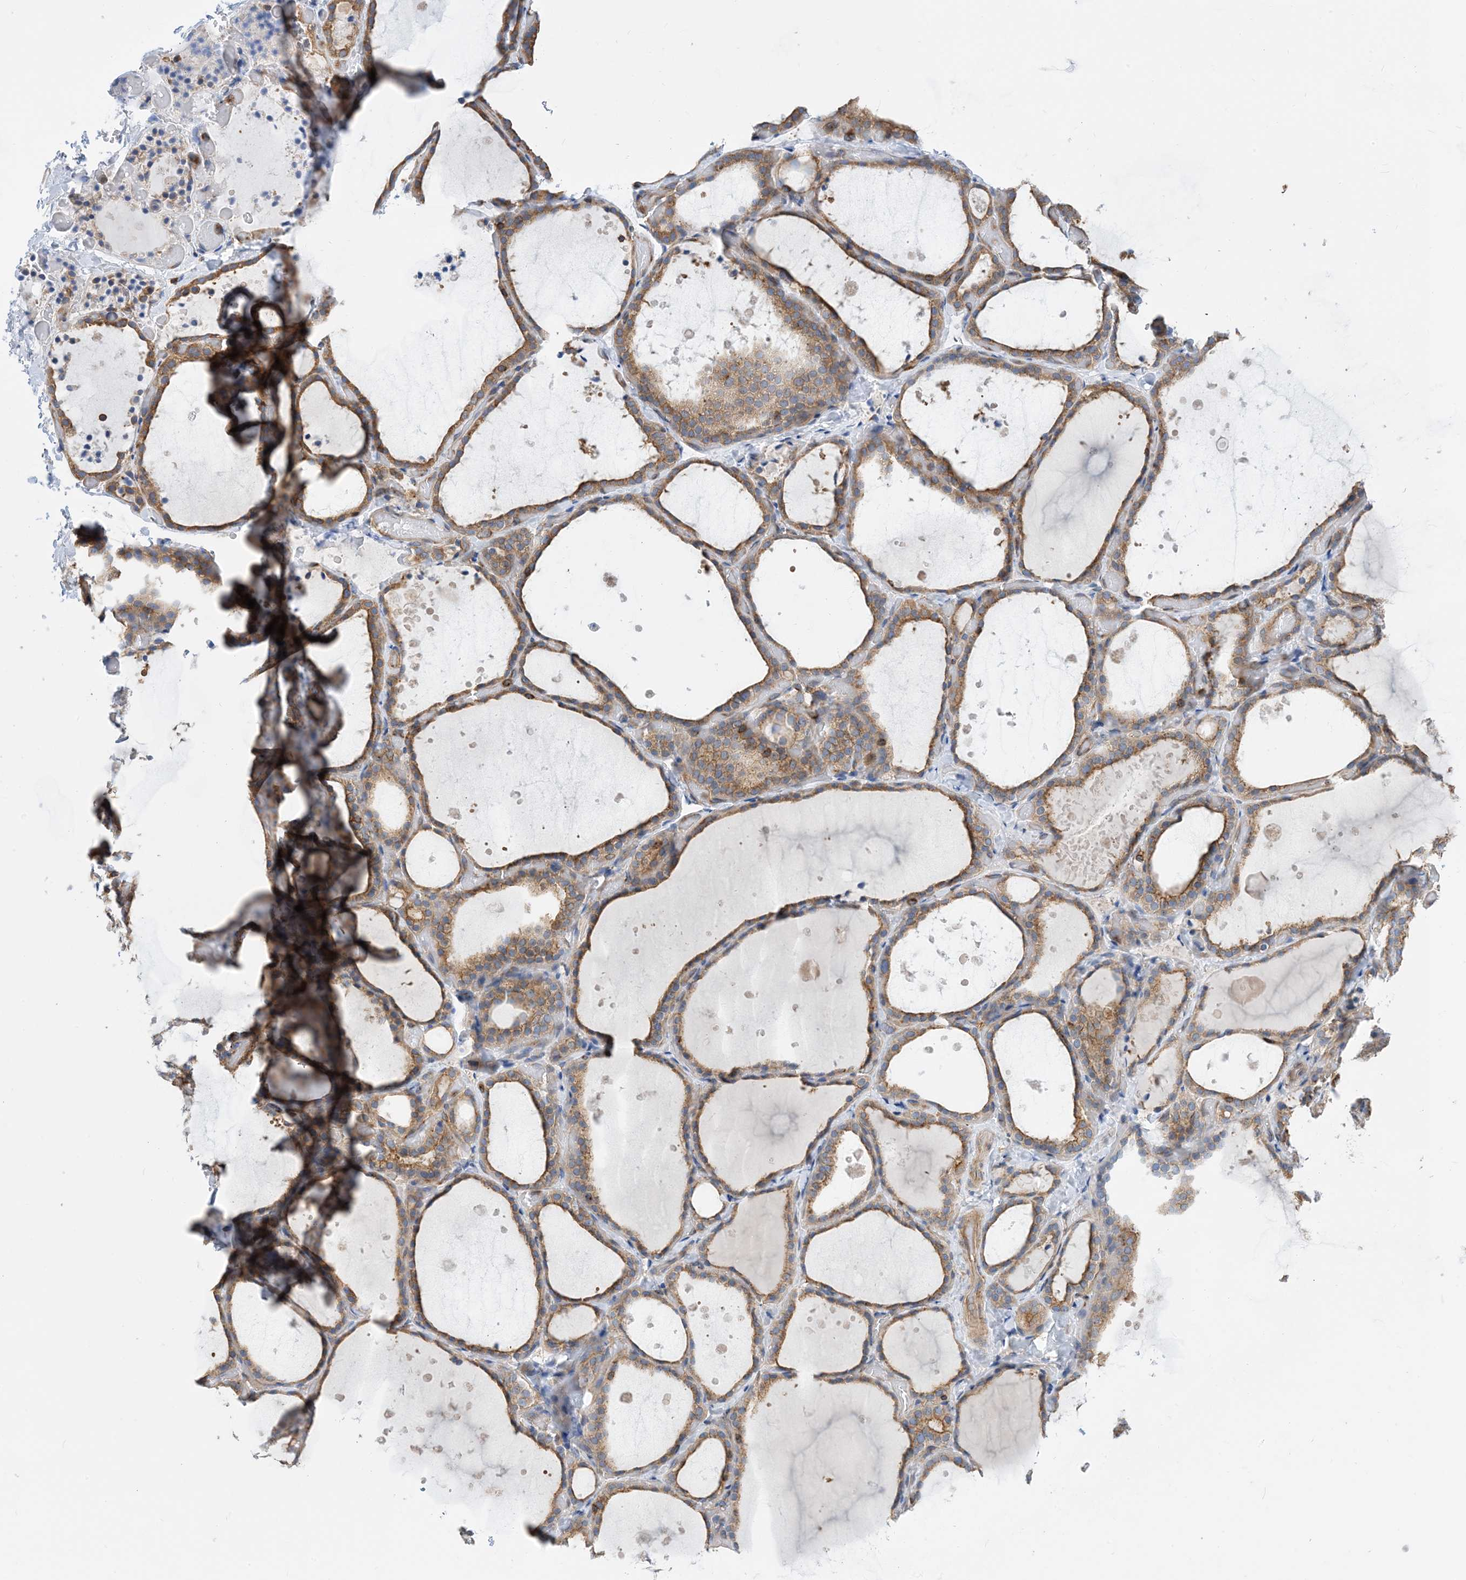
{"staining": {"intensity": "moderate", "quantity": ">75%", "location": "cytoplasmic/membranous"}, "tissue": "thyroid gland", "cell_type": "Glandular cells", "image_type": "normal", "snomed": [{"axis": "morphology", "description": "Normal tissue, NOS"}, {"axis": "topography", "description": "Thyroid gland"}], "caption": "Immunohistochemistry image of normal thyroid gland: human thyroid gland stained using immunohistochemistry exhibits medium levels of moderate protein expression localized specifically in the cytoplasmic/membranous of glandular cells, appearing as a cytoplasmic/membranous brown color.", "gene": "DYNC1LI1", "patient": {"sex": "female", "age": 44}}